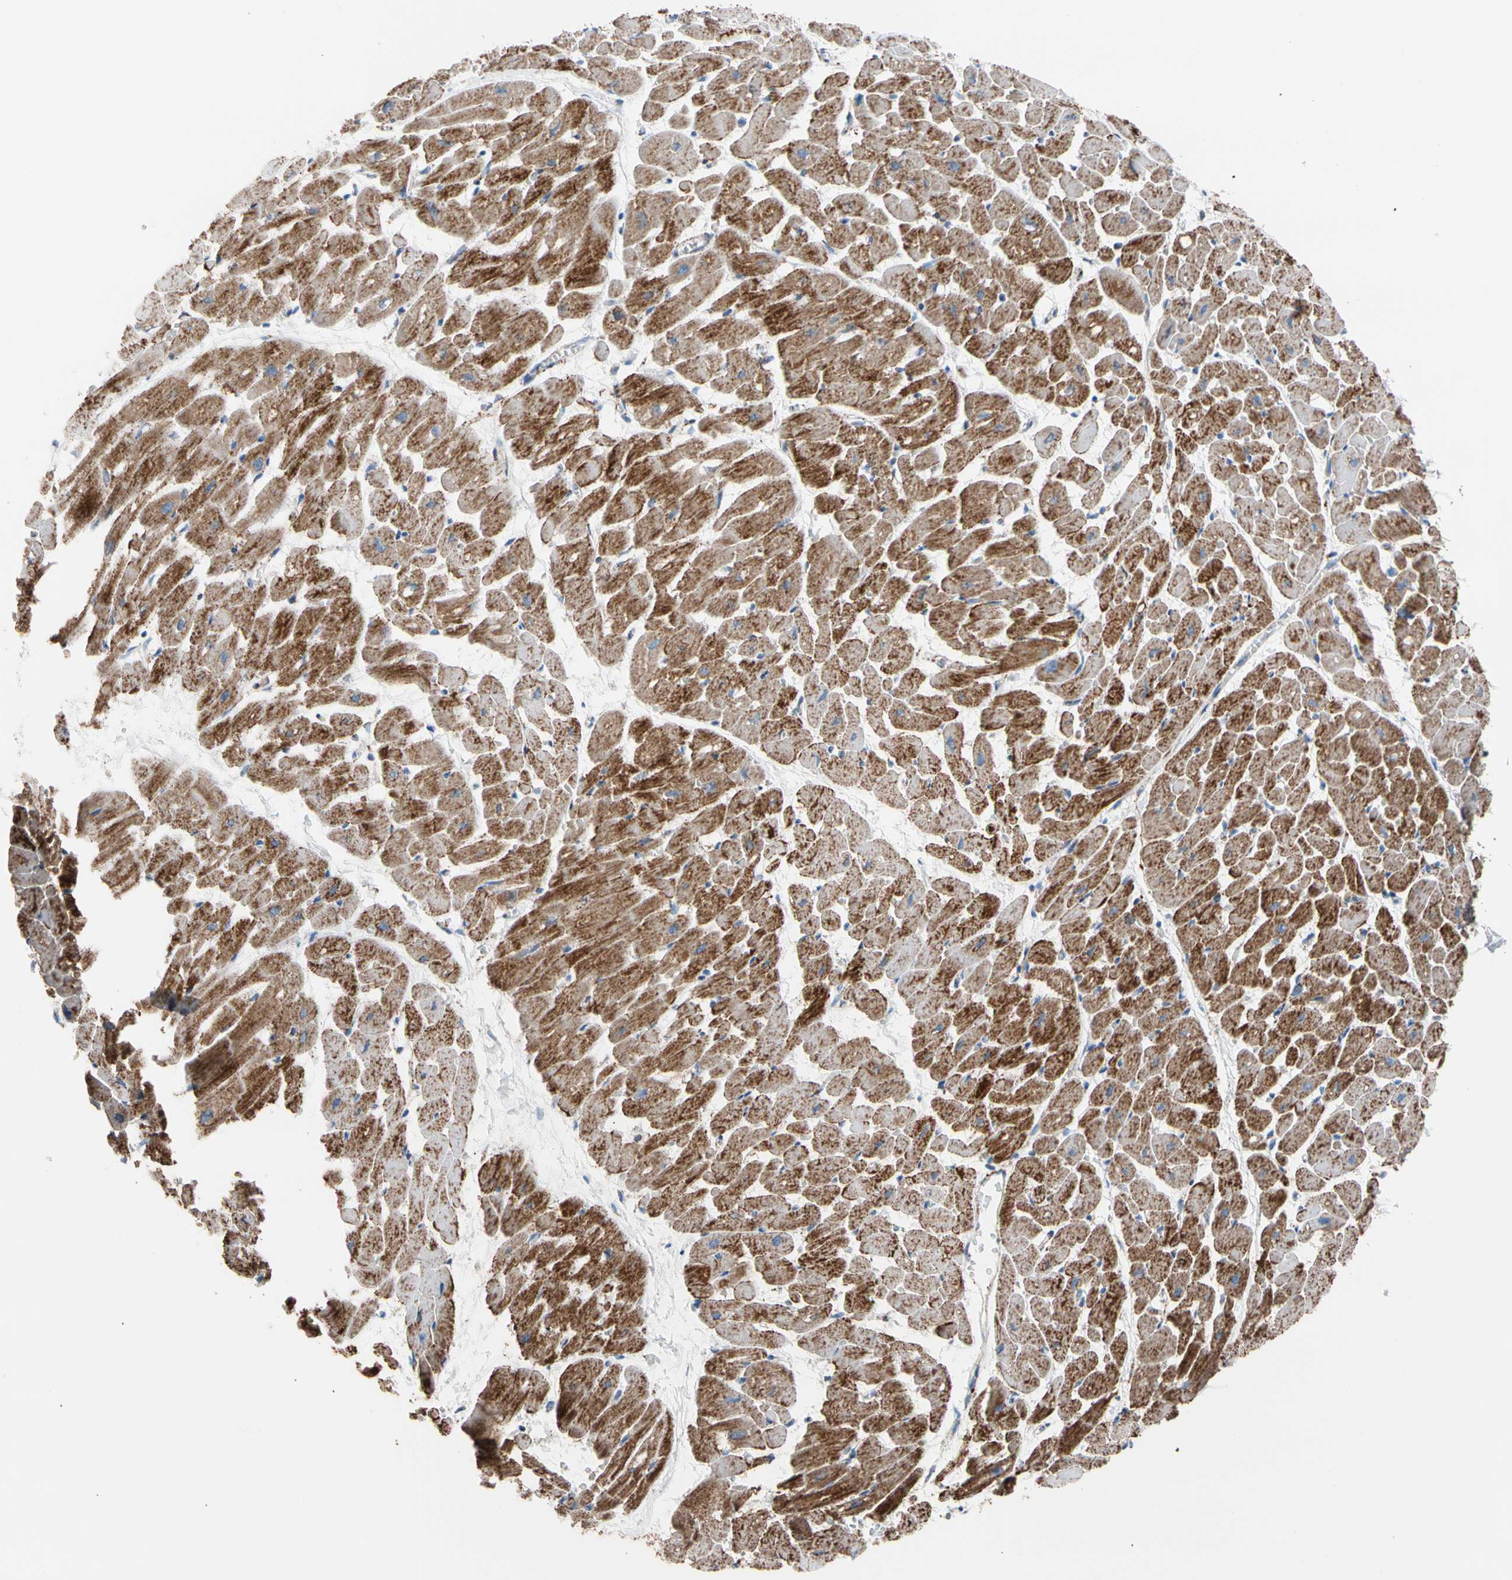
{"staining": {"intensity": "strong", "quantity": "25%-75%", "location": "cytoplasmic/membranous"}, "tissue": "heart muscle", "cell_type": "Cardiomyocytes", "image_type": "normal", "snomed": [{"axis": "morphology", "description": "Normal tissue, NOS"}, {"axis": "topography", "description": "Heart"}], "caption": "Strong cytoplasmic/membranous positivity for a protein is identified in about 25%-75% of cardiomyocytes of benign heart muscle using immunohistochemistry (IHC).", "gene": "HK1", "patient": {"sex": "male", "age": 45}}